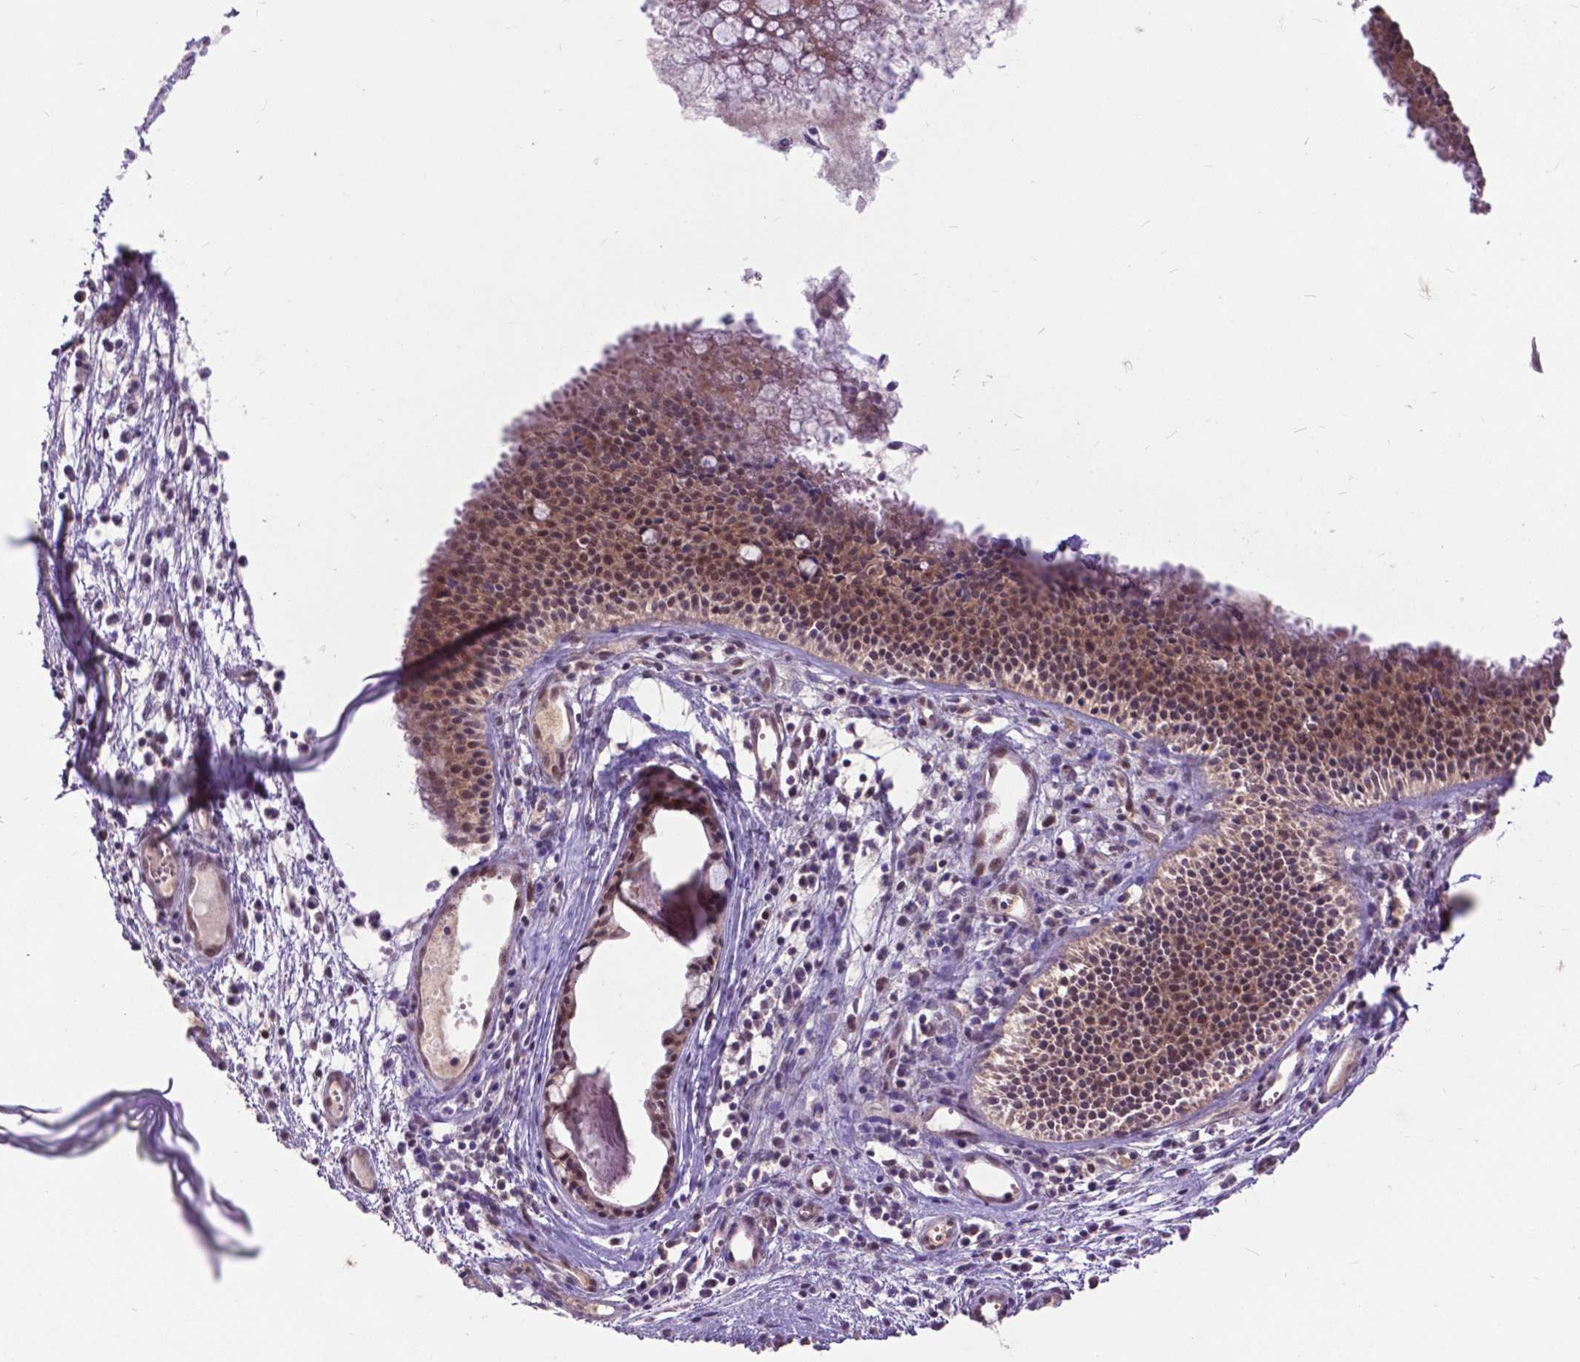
{"staining": {"intensity": "moderate", "quantity": "25%-75%", "location": "nuclear"}, "tissue": "nasopharynx", "cell_type": "Respiratory epithelial cells", "image_type": "normal", "snomed": [{"axis": "morphology", "description": "Normal tissue, NOS"}, {"axis": "topography", "description": "Nasopharynx"}], "caption": "Moderate nuclear positivity is identified in approximately 25%-75% of respiratory epithelial cells in normal nasopharynx. (DAB IHC with brightfield microscopy, high magnification).", "gene": "FAF1", "patient": {"sex": "male", "age": 31}}